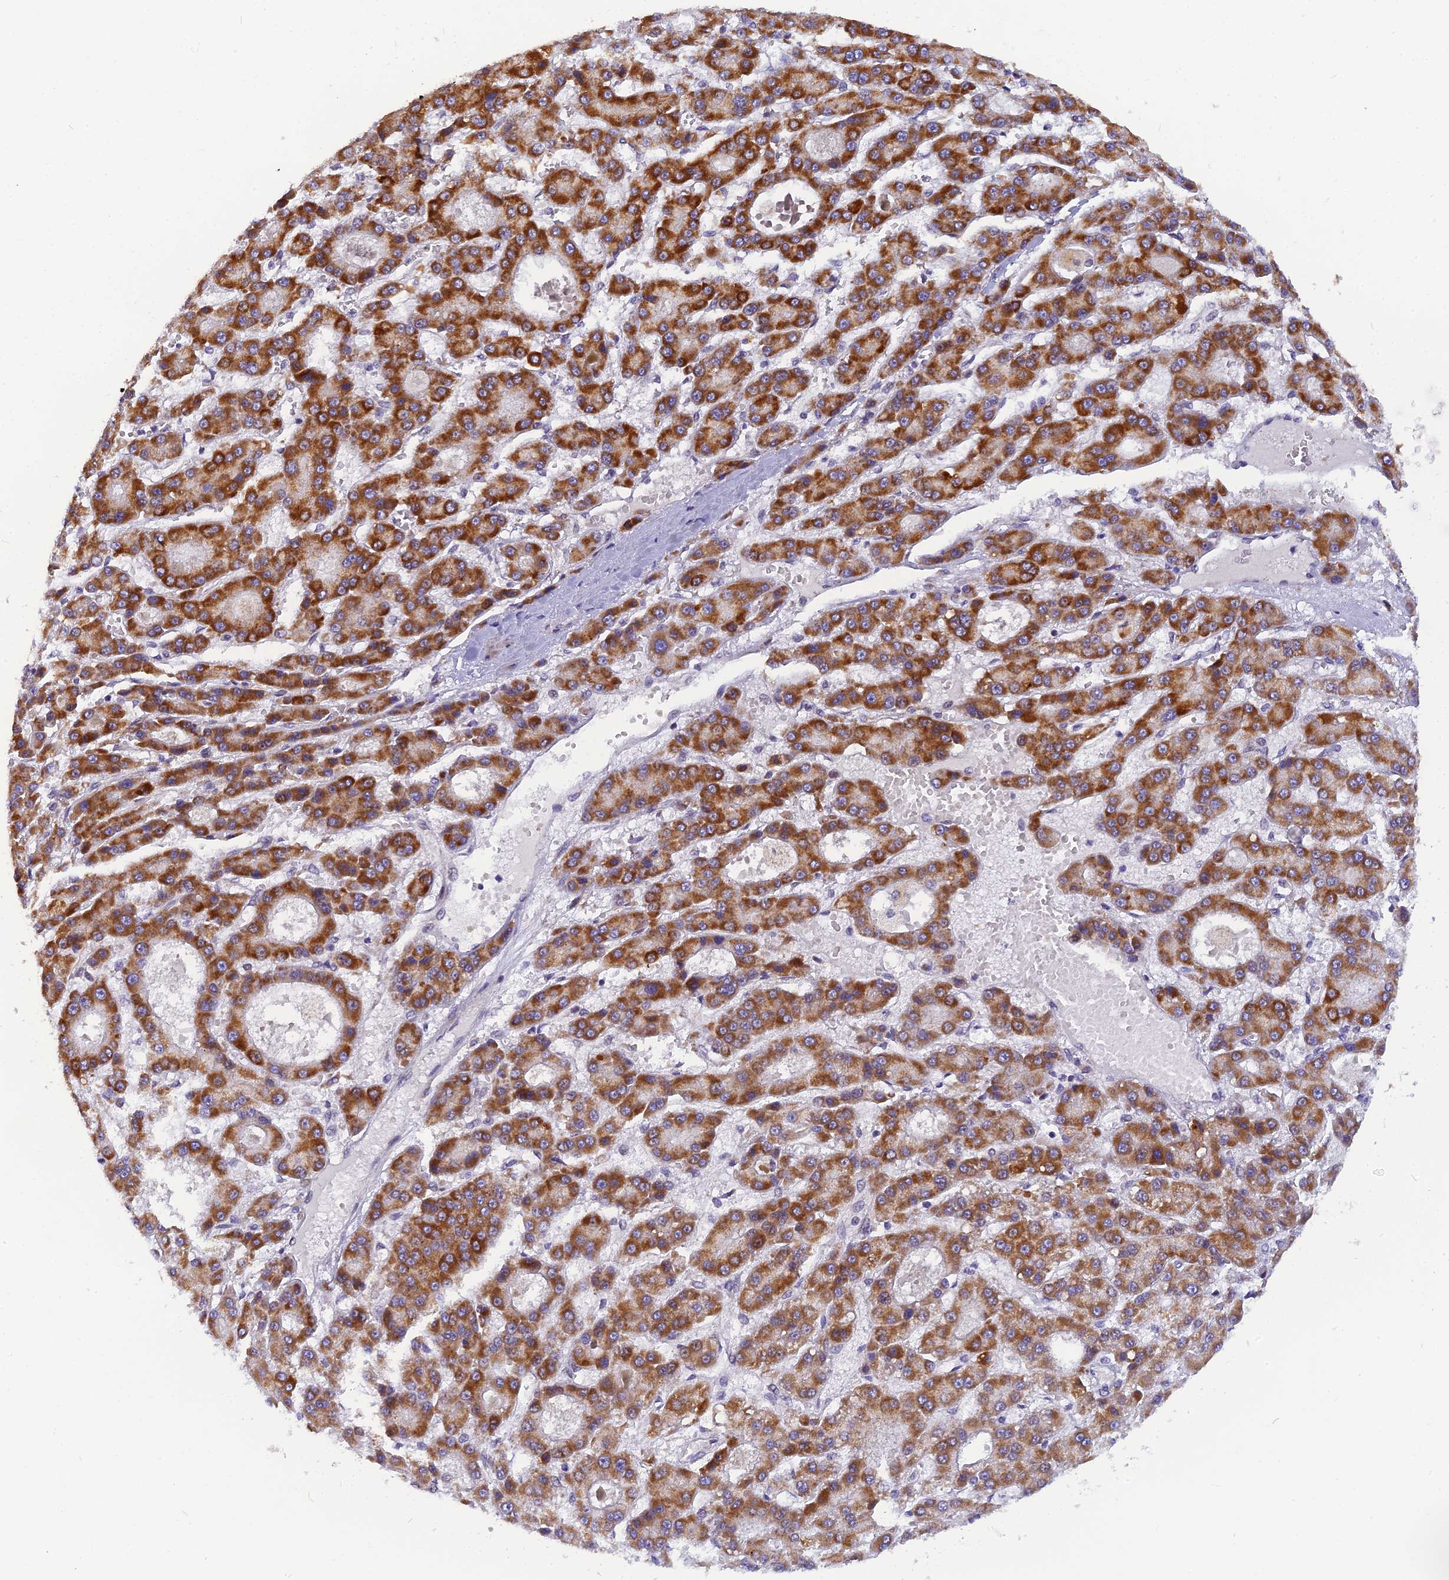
{"staining": {"intensity": "moderate", "quantity": ">75%", "location": "cytoplasmic/membranous"}, "tissue": "liver cancer", "cell_type": "Tumor cells", "image_type": "cancer", "snomed": [{"axis": "morphology", "description": "Carcinoma, Hepatocellular, NOS"}, {"axis": "topography", "description": "Liver"}], "caption": "Protein staining by immunohistochemistry shows moderate cytoplasmic/membranous positivity in approximately >75% of tumor cells in liver cancer. Immunohistochemistry stains the protein in brown and the nuclei are stained blue.", "gene": "CMC1", "patient": {"sex": "male", "age": 70}}